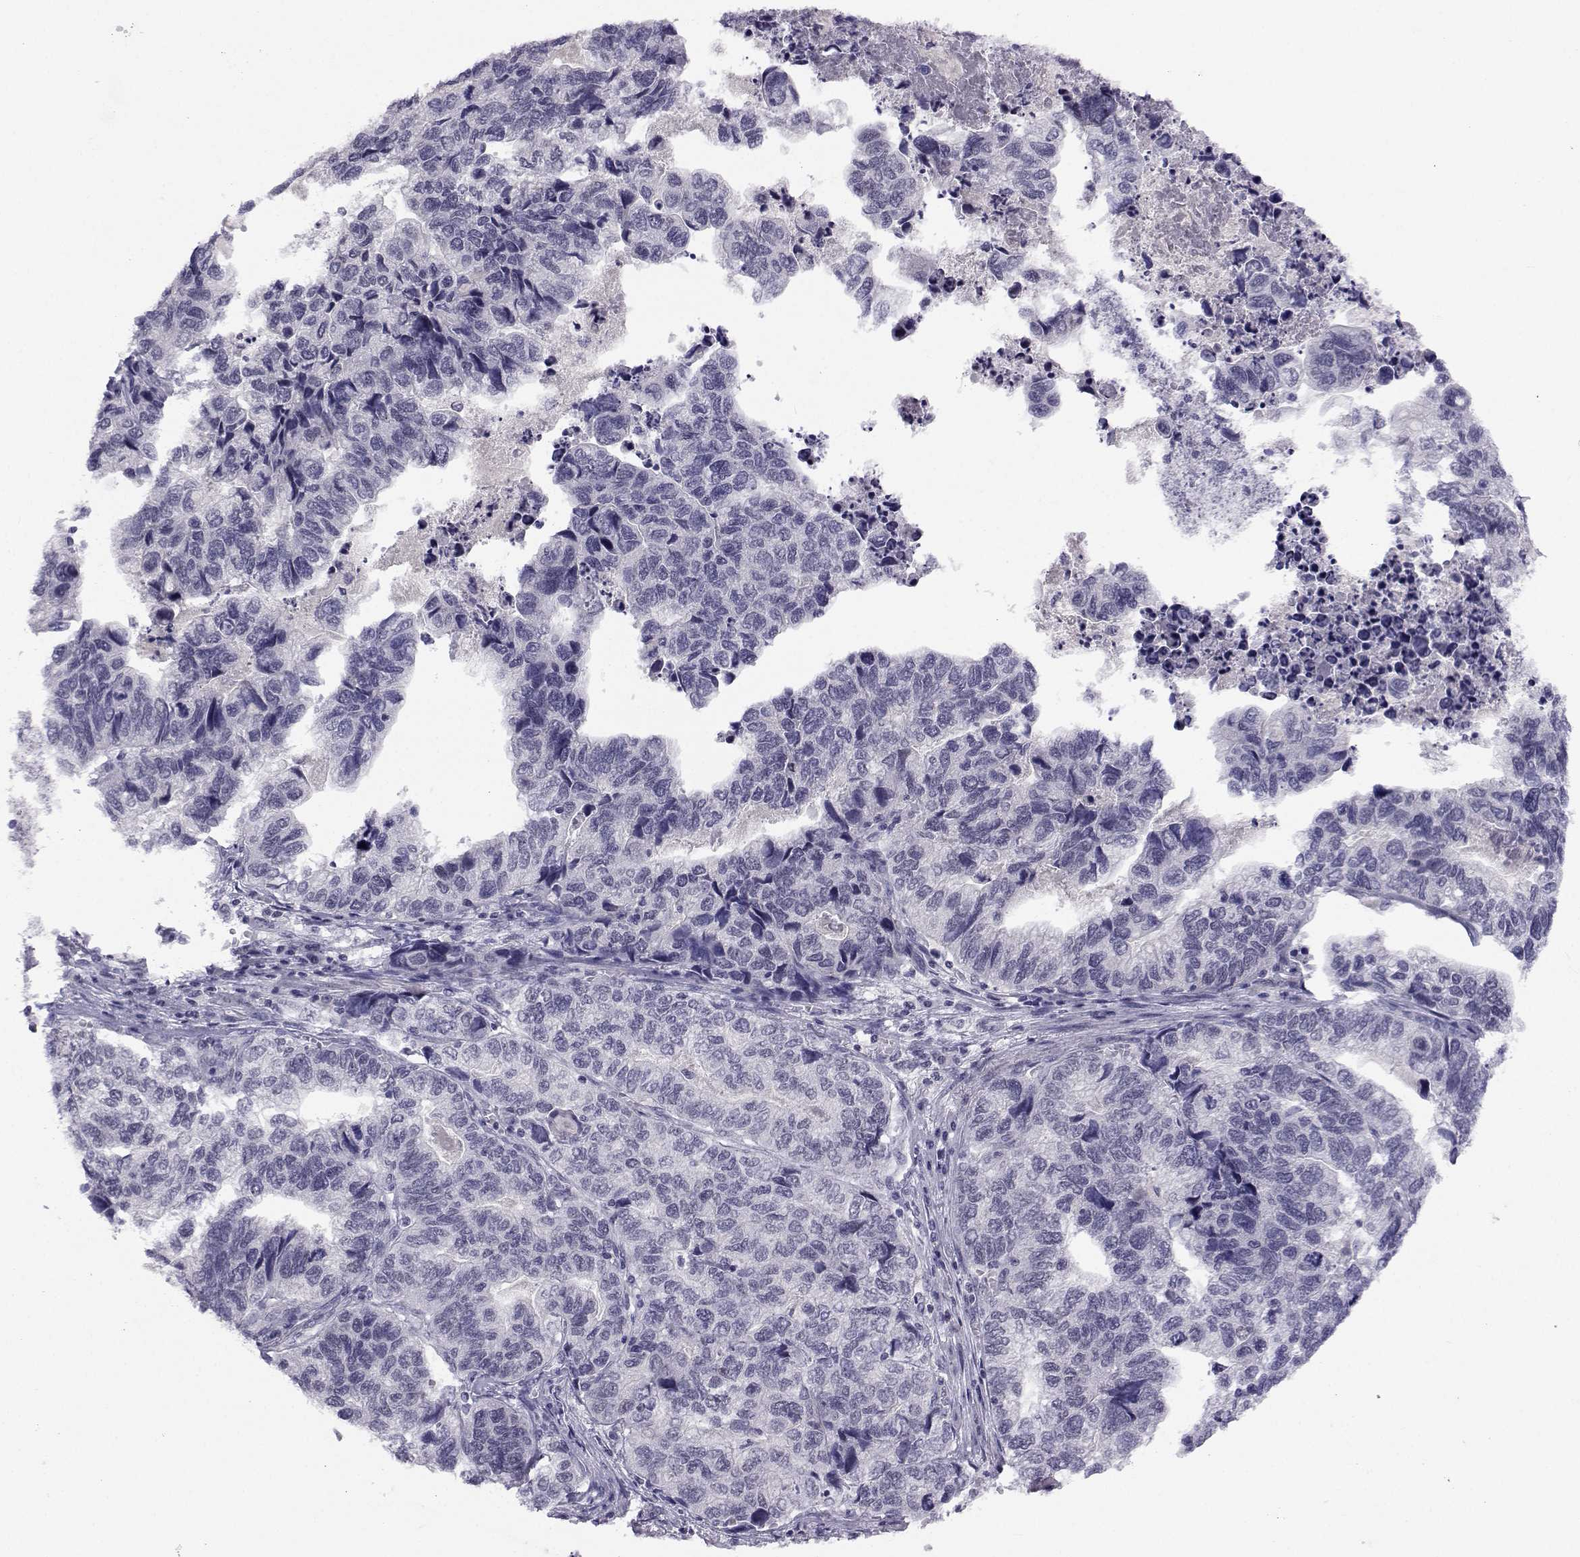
{"staining": {"intensity": "negative", "quantity": "none", "location": "none"}, "tissue": "stomach cancer", "cell_type": "Tumor cells", "image_type": "cancer", "snomed": [{"axis": "morphology", "description": "Adenocarcinoma, NOS"}, {"axis": "topography", "description": "Stomach, upper"}], "caption": "Tumor cells show no significant staining in adenocarcinoma (stomach). (DAB immunohistochemistry with hematoxylin counter stain).", "gene": "MED26", "patient": {"sex": "female", "age": 67}}